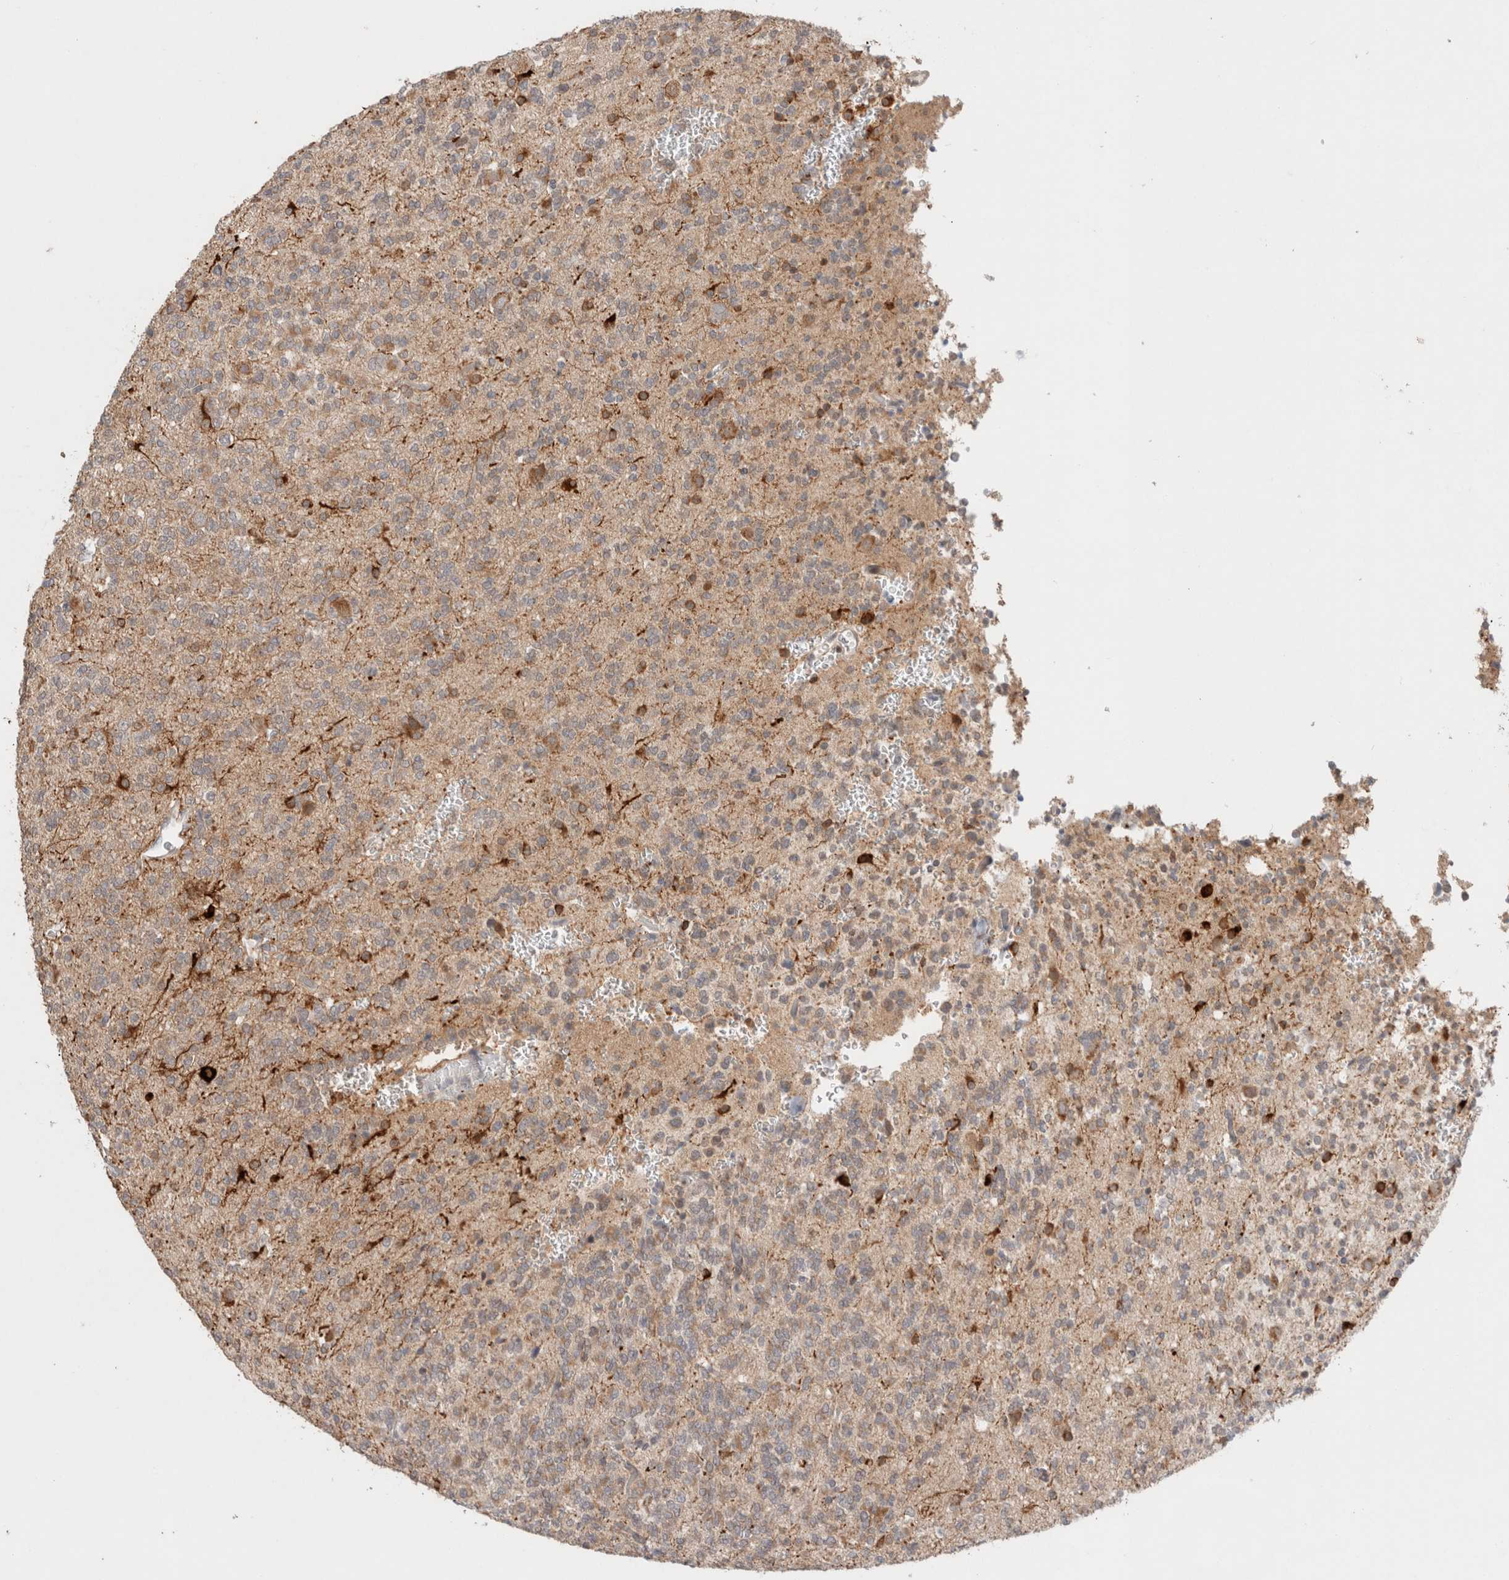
{"staining": {"intensity": "weak", "quantity": ">75%", "location": "cytoplasmic/membranous"}, "tissue": "glioma", "cell_type": "Tumor cells", "image_type": "cancer", "snomed": [{"axis": "morphology", "description": "Glioma, malignant, Low grade"}, {"axis": "topography", "description": "Brain"}], "caption": "This is an image of immunohistochemistry staining of glioma, which shows weak staining in the cytoplasmic/membranous of tumor cells.", "gene": "ERI3", "patient": {"sex": "male", "age": 38}}